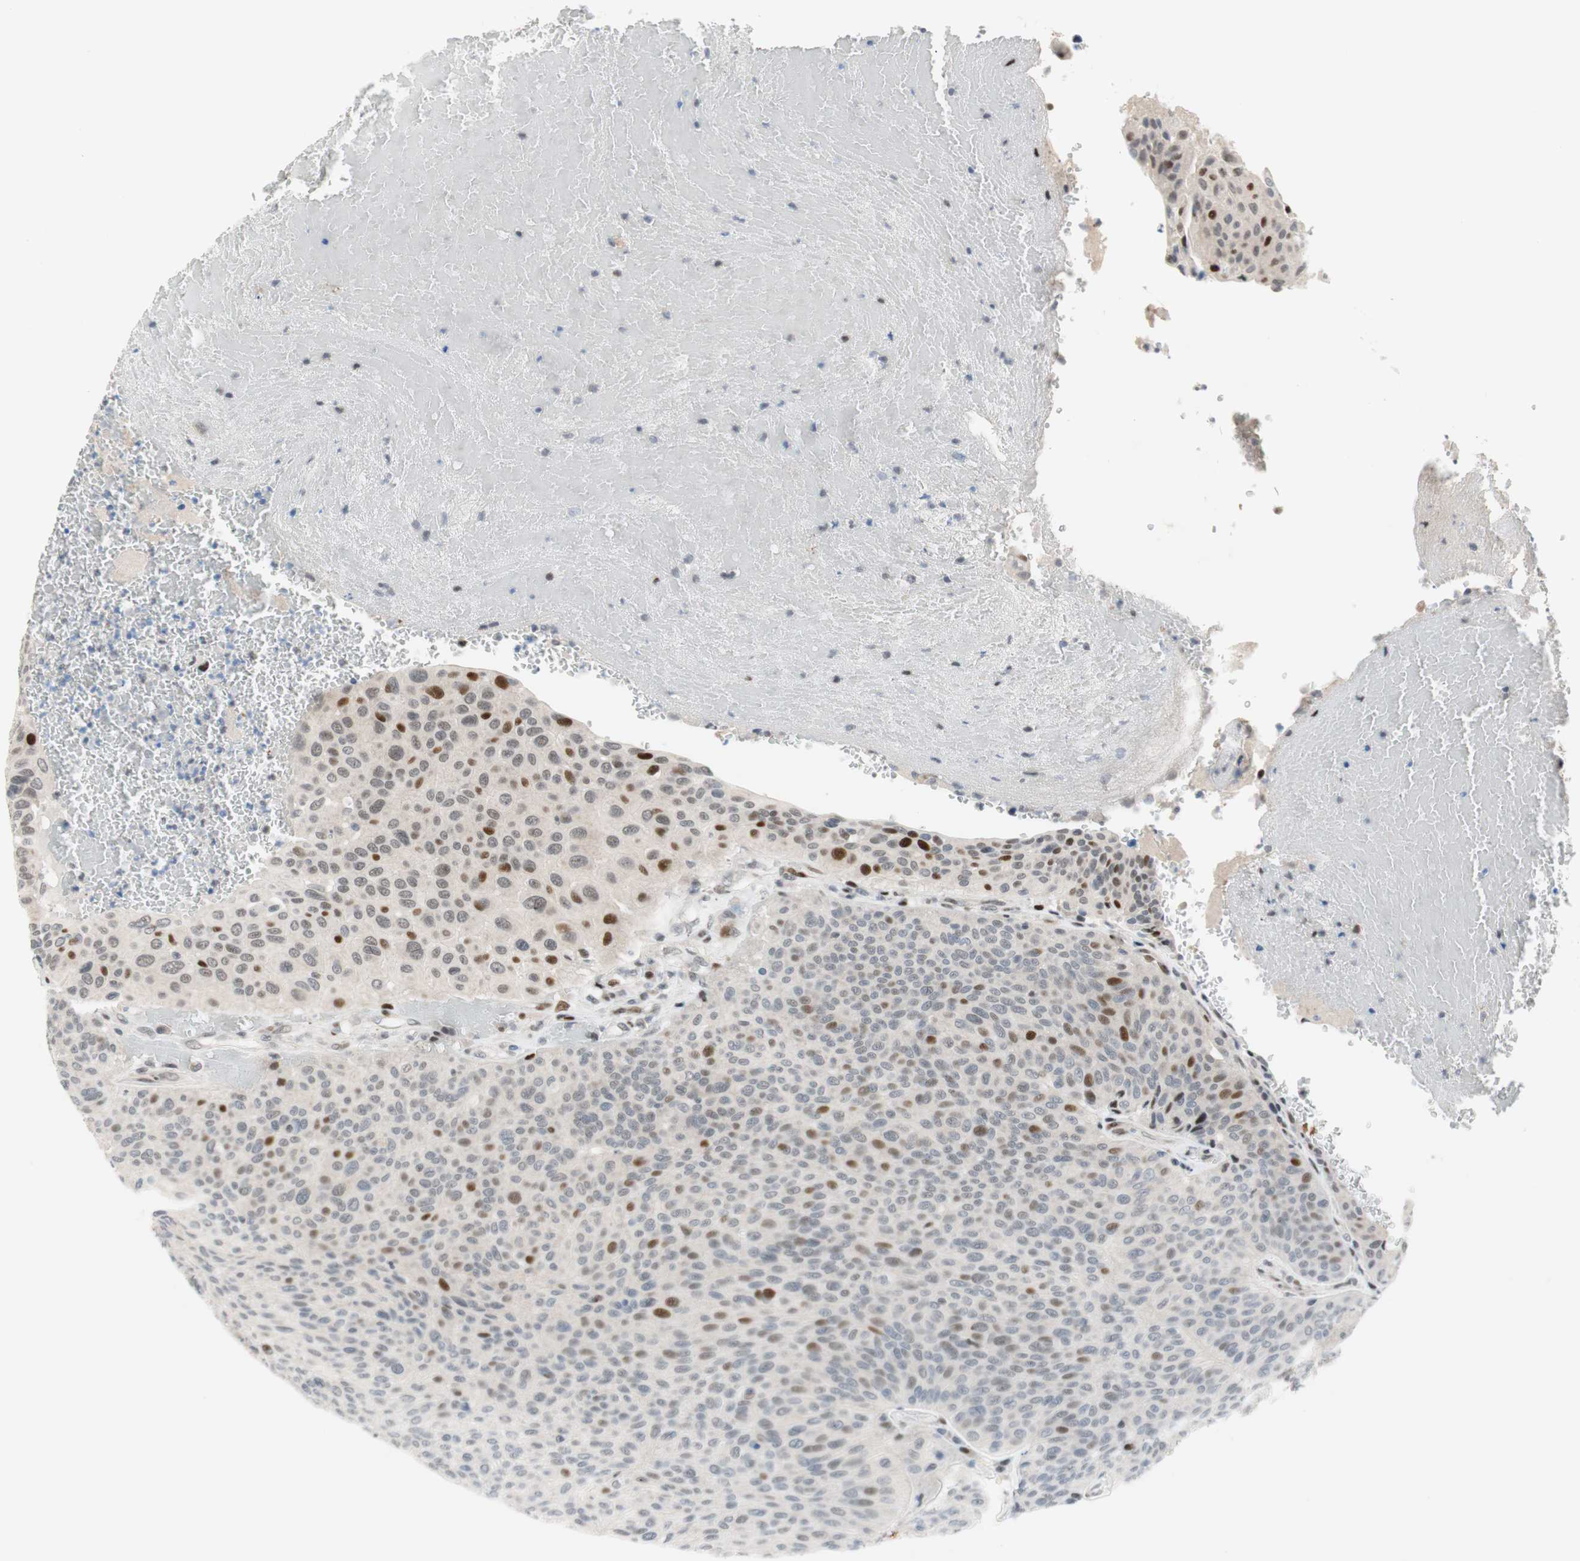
{"staining": {"intensity": "strong", "quantity": "<25%", "location": "nuclear"}, "tissue": "urothelial cancer", "cell_type": "Tumor cells", "image_type": "cancer", "snomed": [{"axis": "morphology", "description": "Urothelial carcinoma, High grade"}, {"axis": "topography", "description": "Urinary bladder"}], "caption": "Immunohistochemical staining of urothelial carcinoma (high-grade) exhibits medium levels of strong nuclear protein expression in approximately <25% of tumor cells.", "gene": "FBXO44", "patient": {"sex": "male", "age": 66}}